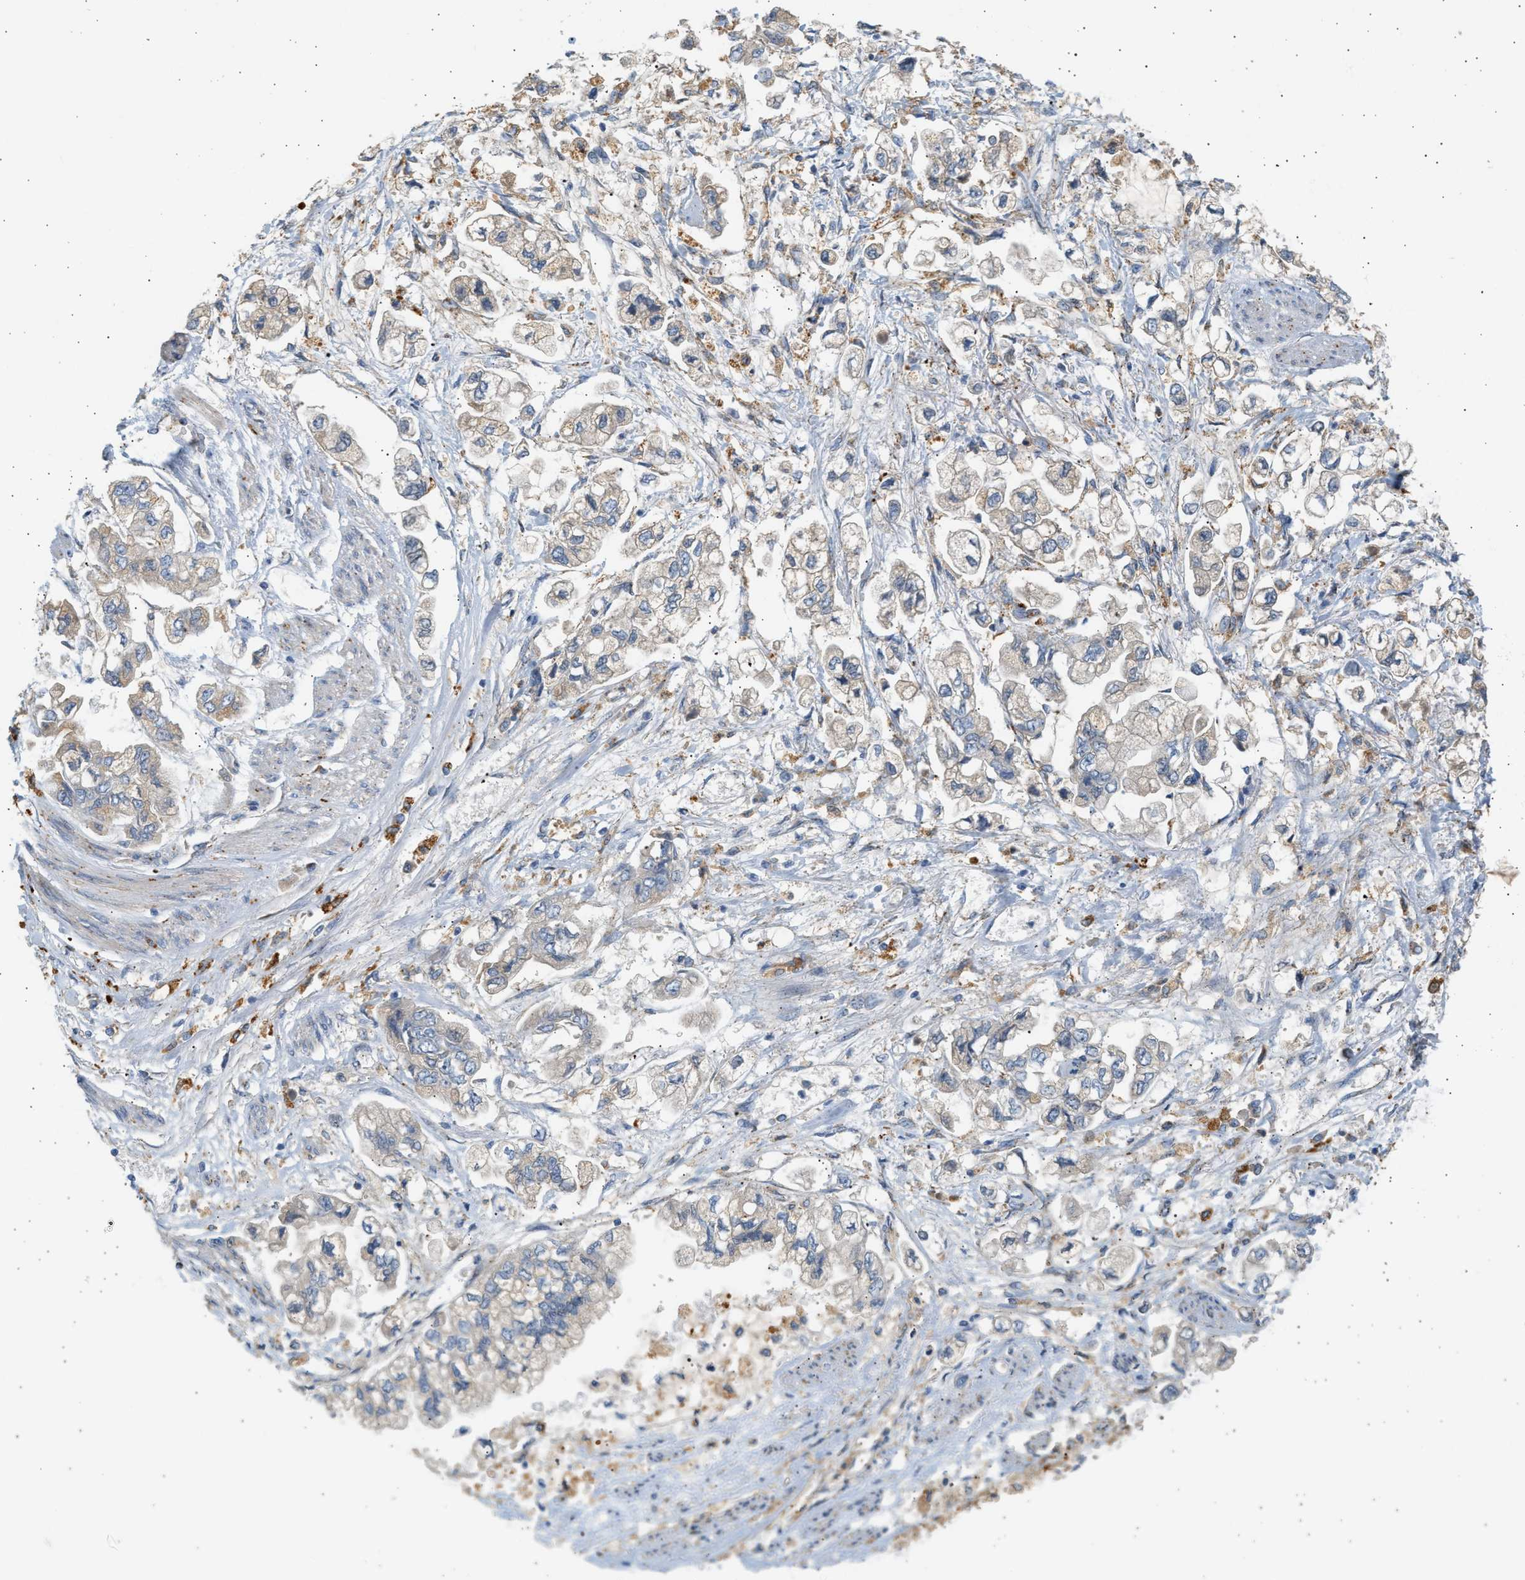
{"staining": {"intensity": "weak", "quantity": "<25%", "location": "cytoplasmic/membranous"}, "tissue": "stomach cancer", "cell_type": "Tumor cells", "image_type": "cancer", "snomed": [{"axis": "morphology", "description": "Normal tissue, NOS"}, {"axis": "morphology", "description": "Adenocarcinoma, NOS"}, {"axis": "topography", "description": "Stomach"}], "caption": "IHC of human adenocarcinoma (stomach) reveals no positivity in tumor cells. (DAB immunohistochemistry (IHC), high magnification).", "gene": "ENTHD1", "patient": {"sex": "male", "age": 62}}